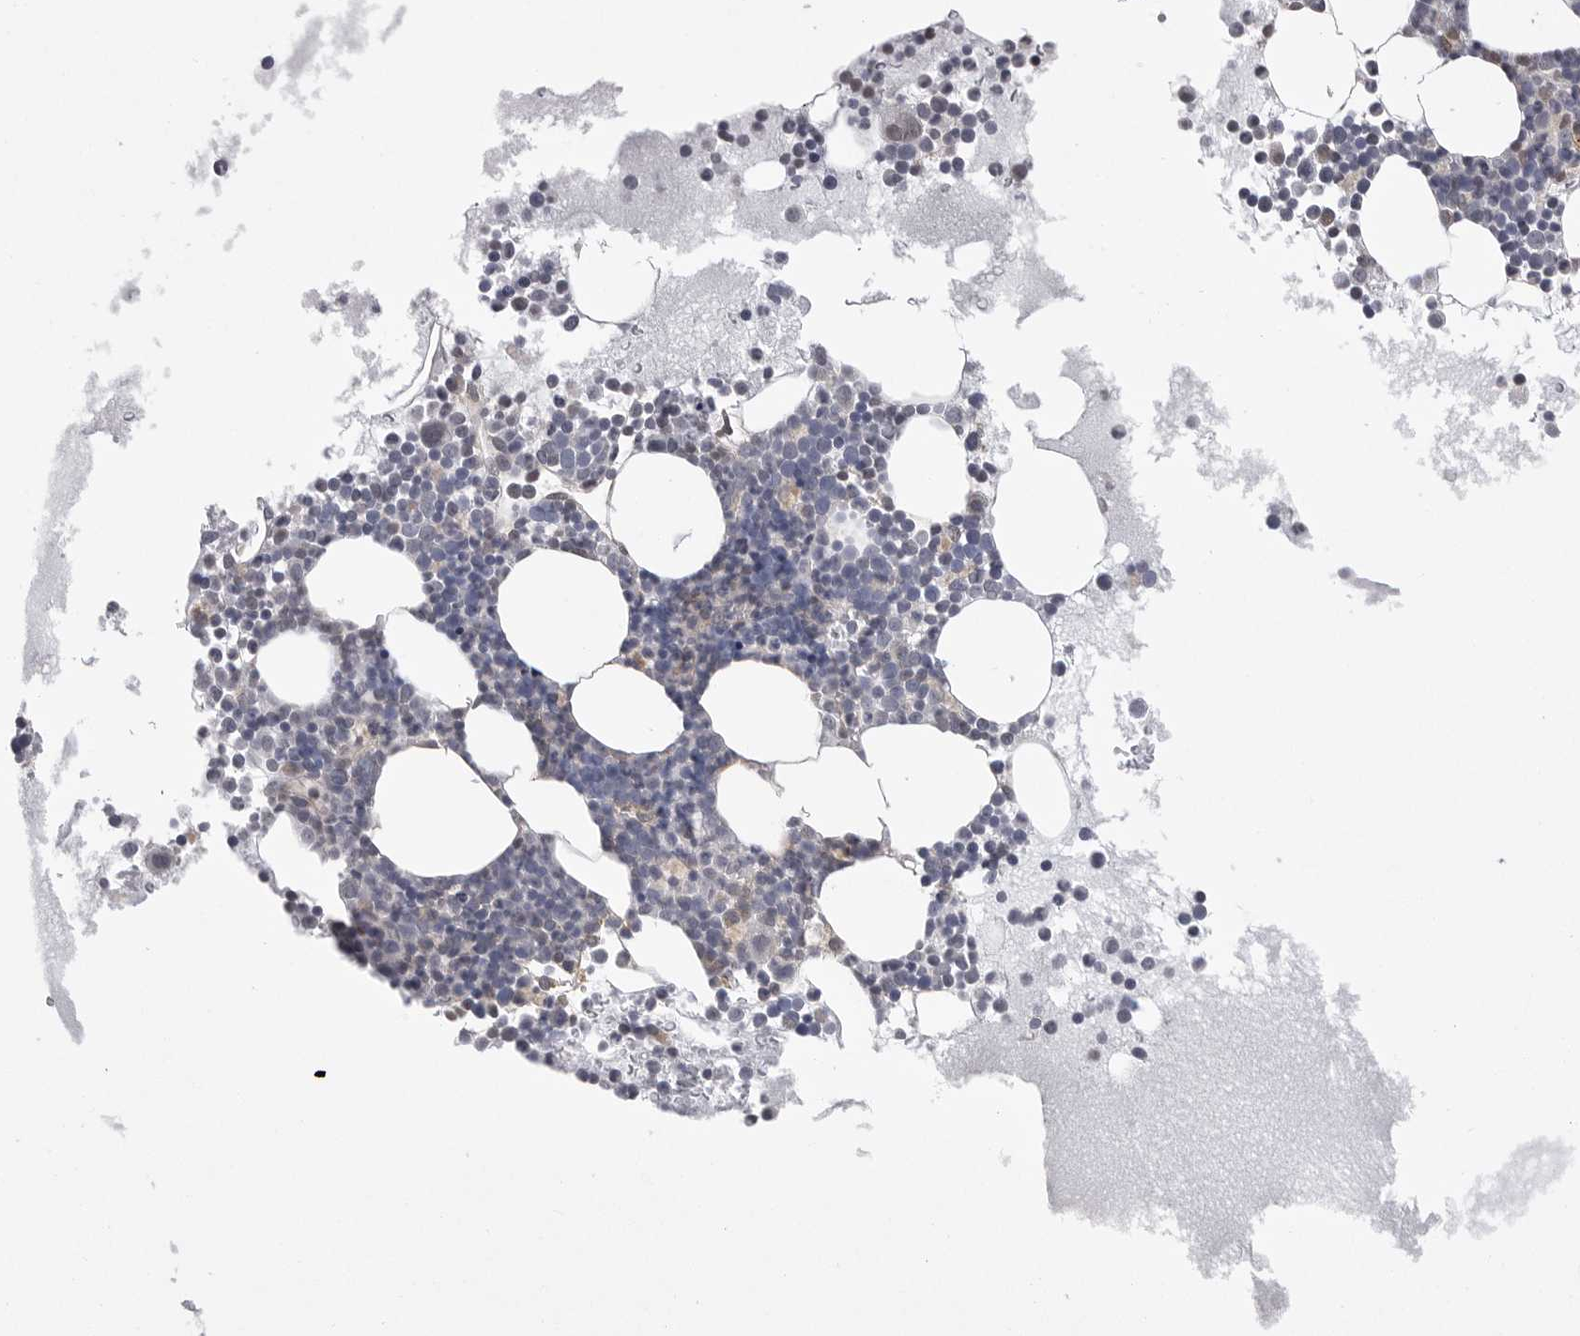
{"staining": {"intensity": "negative", "quantity": "none", "location": "none"}, "tissue": "bone marrow", "cell_type": "Hematopoietic cells", "image_type": "normal", "snomed": [{"axis": "morphology", "description": "Normal tissue, NOS"}, {"axis": "morphology", "description": "Inflammation, NOS"}, {"axis": "topography", "description": "Bone marrow"}], "caption": "Immunohistochemistry histopathology image of unremarkable bone marrow: human bone marrow stained with DAB (3,3'-diaminobenzidine) shows no significant protein staining in hematopoietic cells.", "gene": "NECTIN1", "patient": {"sex": "female", "age": 45}}